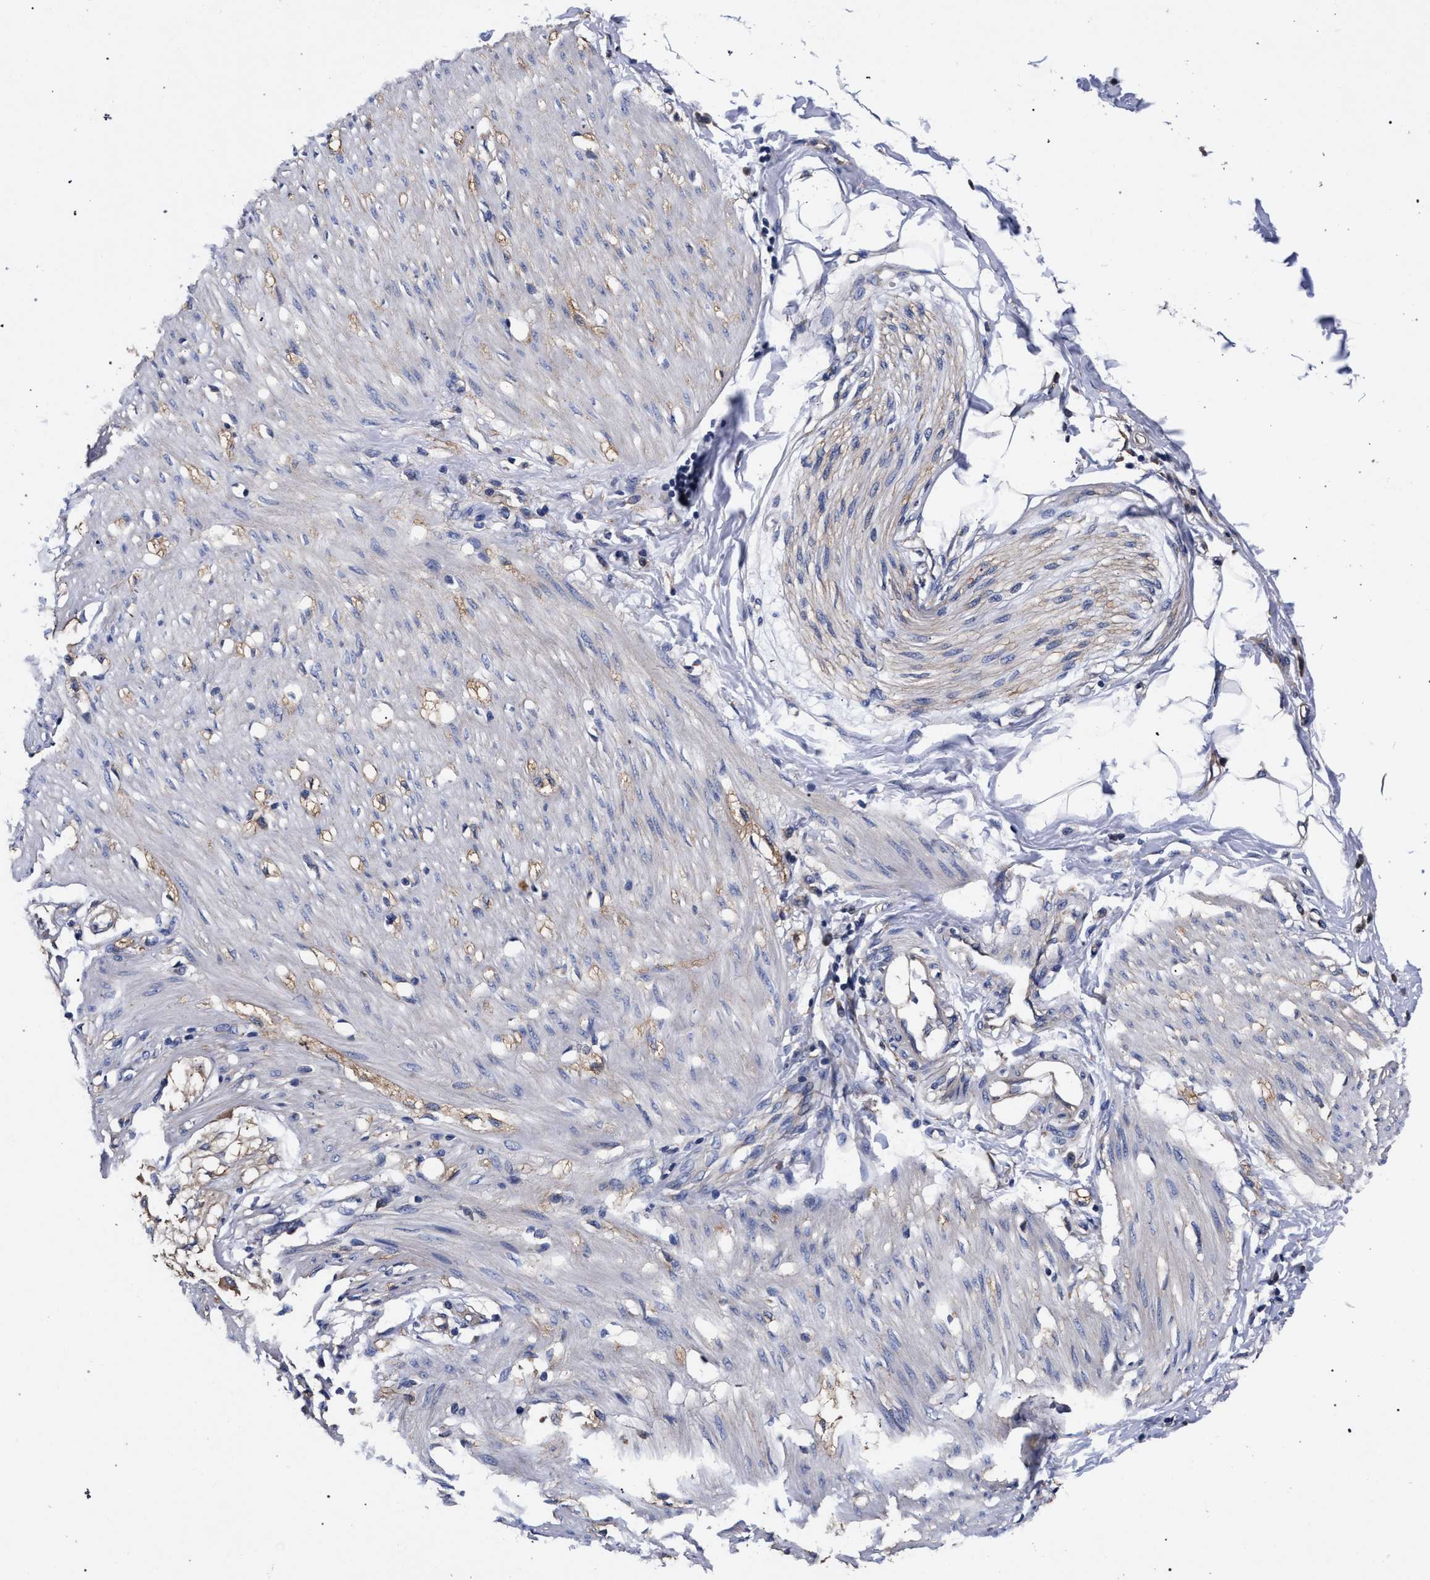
{"staining": {"intensity": "negative", "quantity": "none", "location": "none"}, "tissue": "adipose tissue", "cell_type": "Adipocytes", "image_type": "normal", "snomed": [{"axis": "morphology", "description": "Normal tissue, NOS"}, {"axis": "morphology", "description": "Adenocarcinoma, NOS"}, {"axis": "topography", "description": "Colon"}, {"axis": "topography", "description": "Peripheral nerve tissue"}], "caption": "Protein analysis of normal adipose tissue reveals no significant positivity in adipocytes. The staining is performed using DAB brown chromogen with nuclei counter-stained in using hematoxylin.", "gene": "CFAP95", "patient": {"sex": "male", "age": 14}}